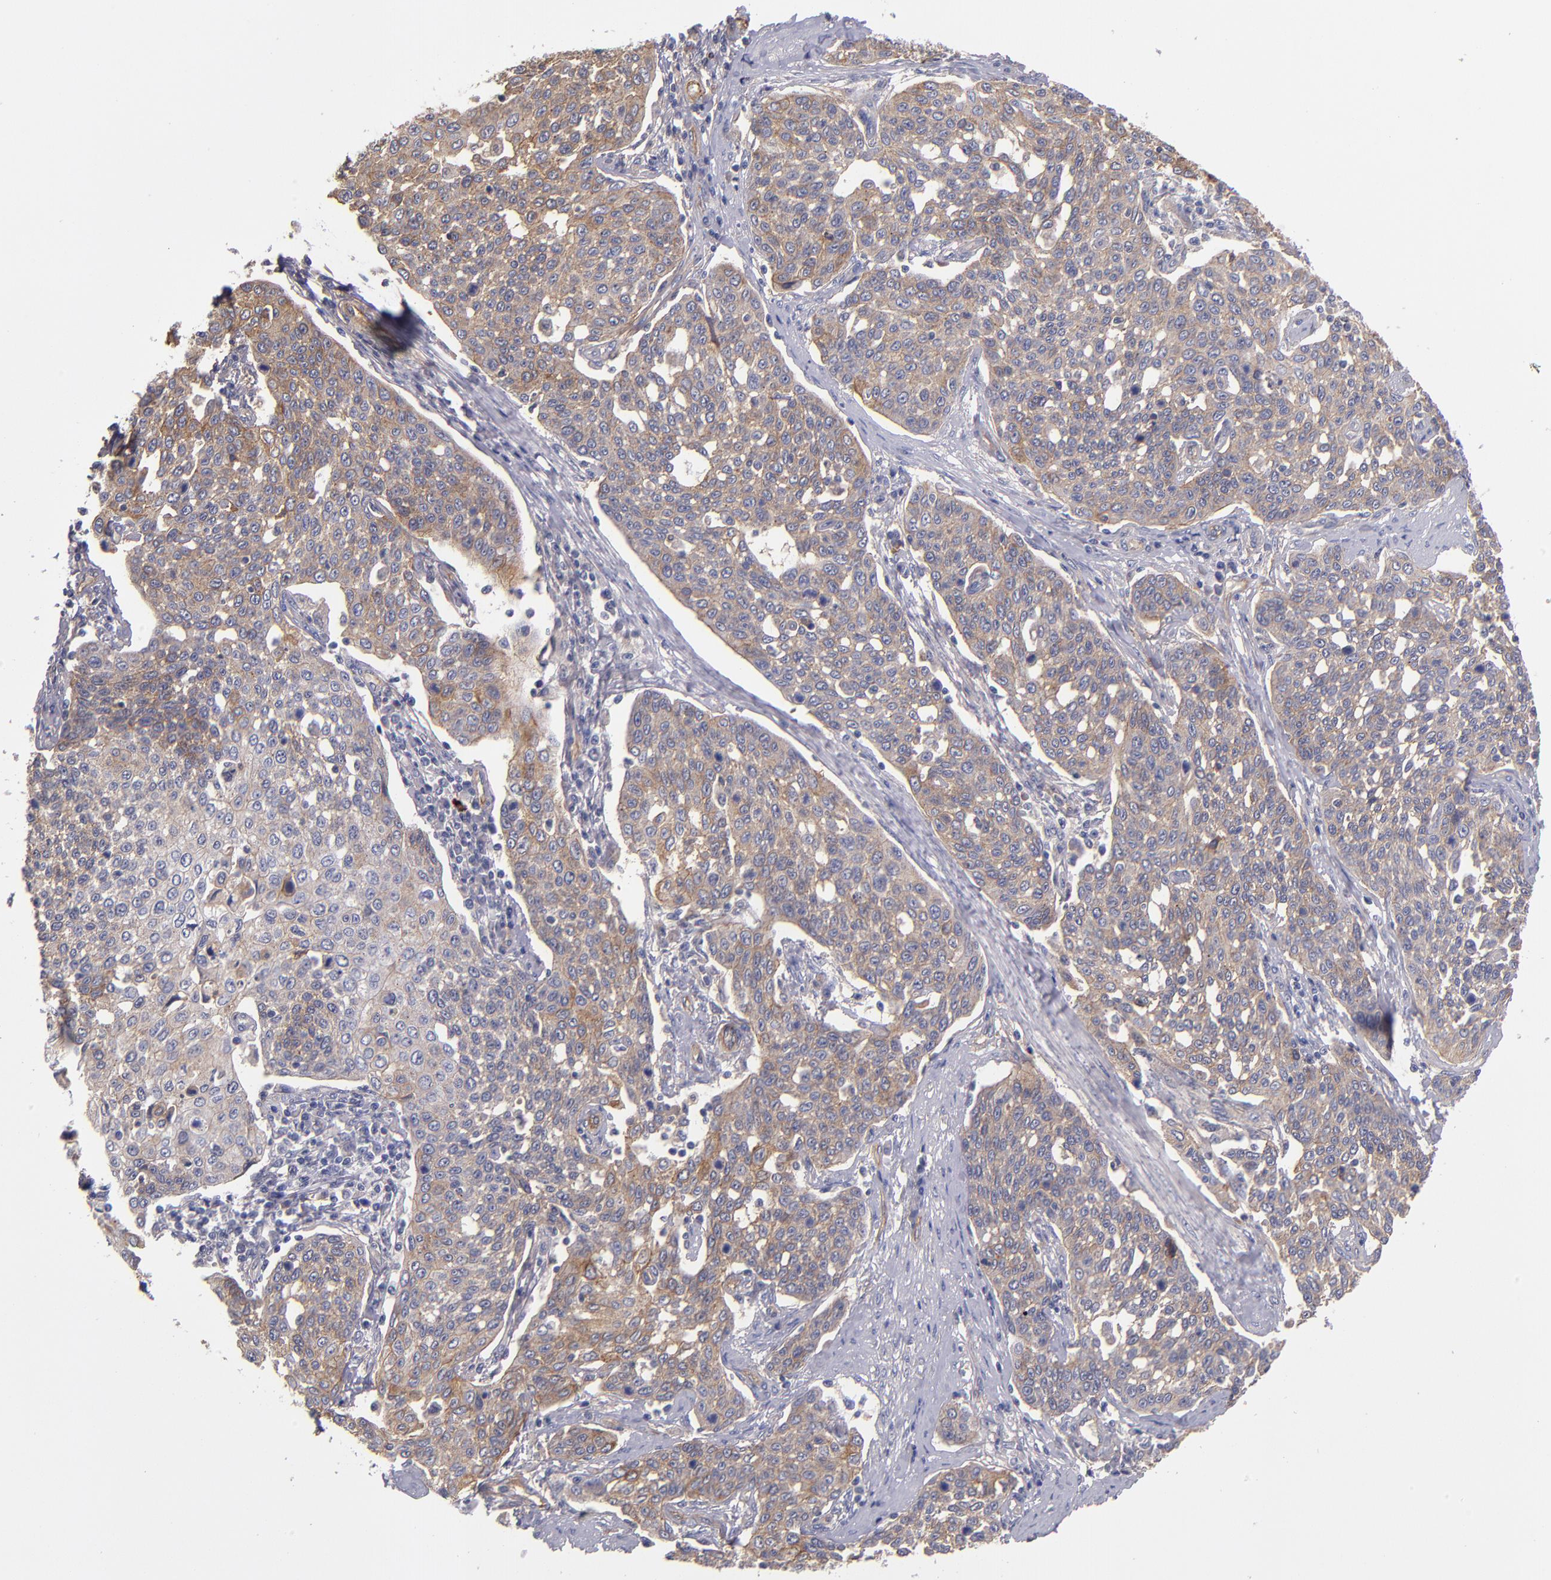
{"staining": {"intensity": "weak", "quantity": ">75%", "location": "cytoplasmic/membranous"}, "tissue": "cervical cancer", "cell_type": "Tumor cells", "image_type": "cancer", "snomed": [{"axis": "morphology", "description": "Squamous cell carcinoma, NOS"}, {"axis": "topography", "description": "Cervix"}], "caption": "Protein staining of squamous cell carcinoma (cervical) tissue displays weak cytoplasmic/membranous expression in about >75% of tumor cells. The staining was performed using DAB (3,3'-diaminobenzidine), with brown indicating positive protein expression. Nuclei are stained blue with hematoxylin.", "gene": "PLSCR4", "patient": {"sex": "female", "age": 34}}